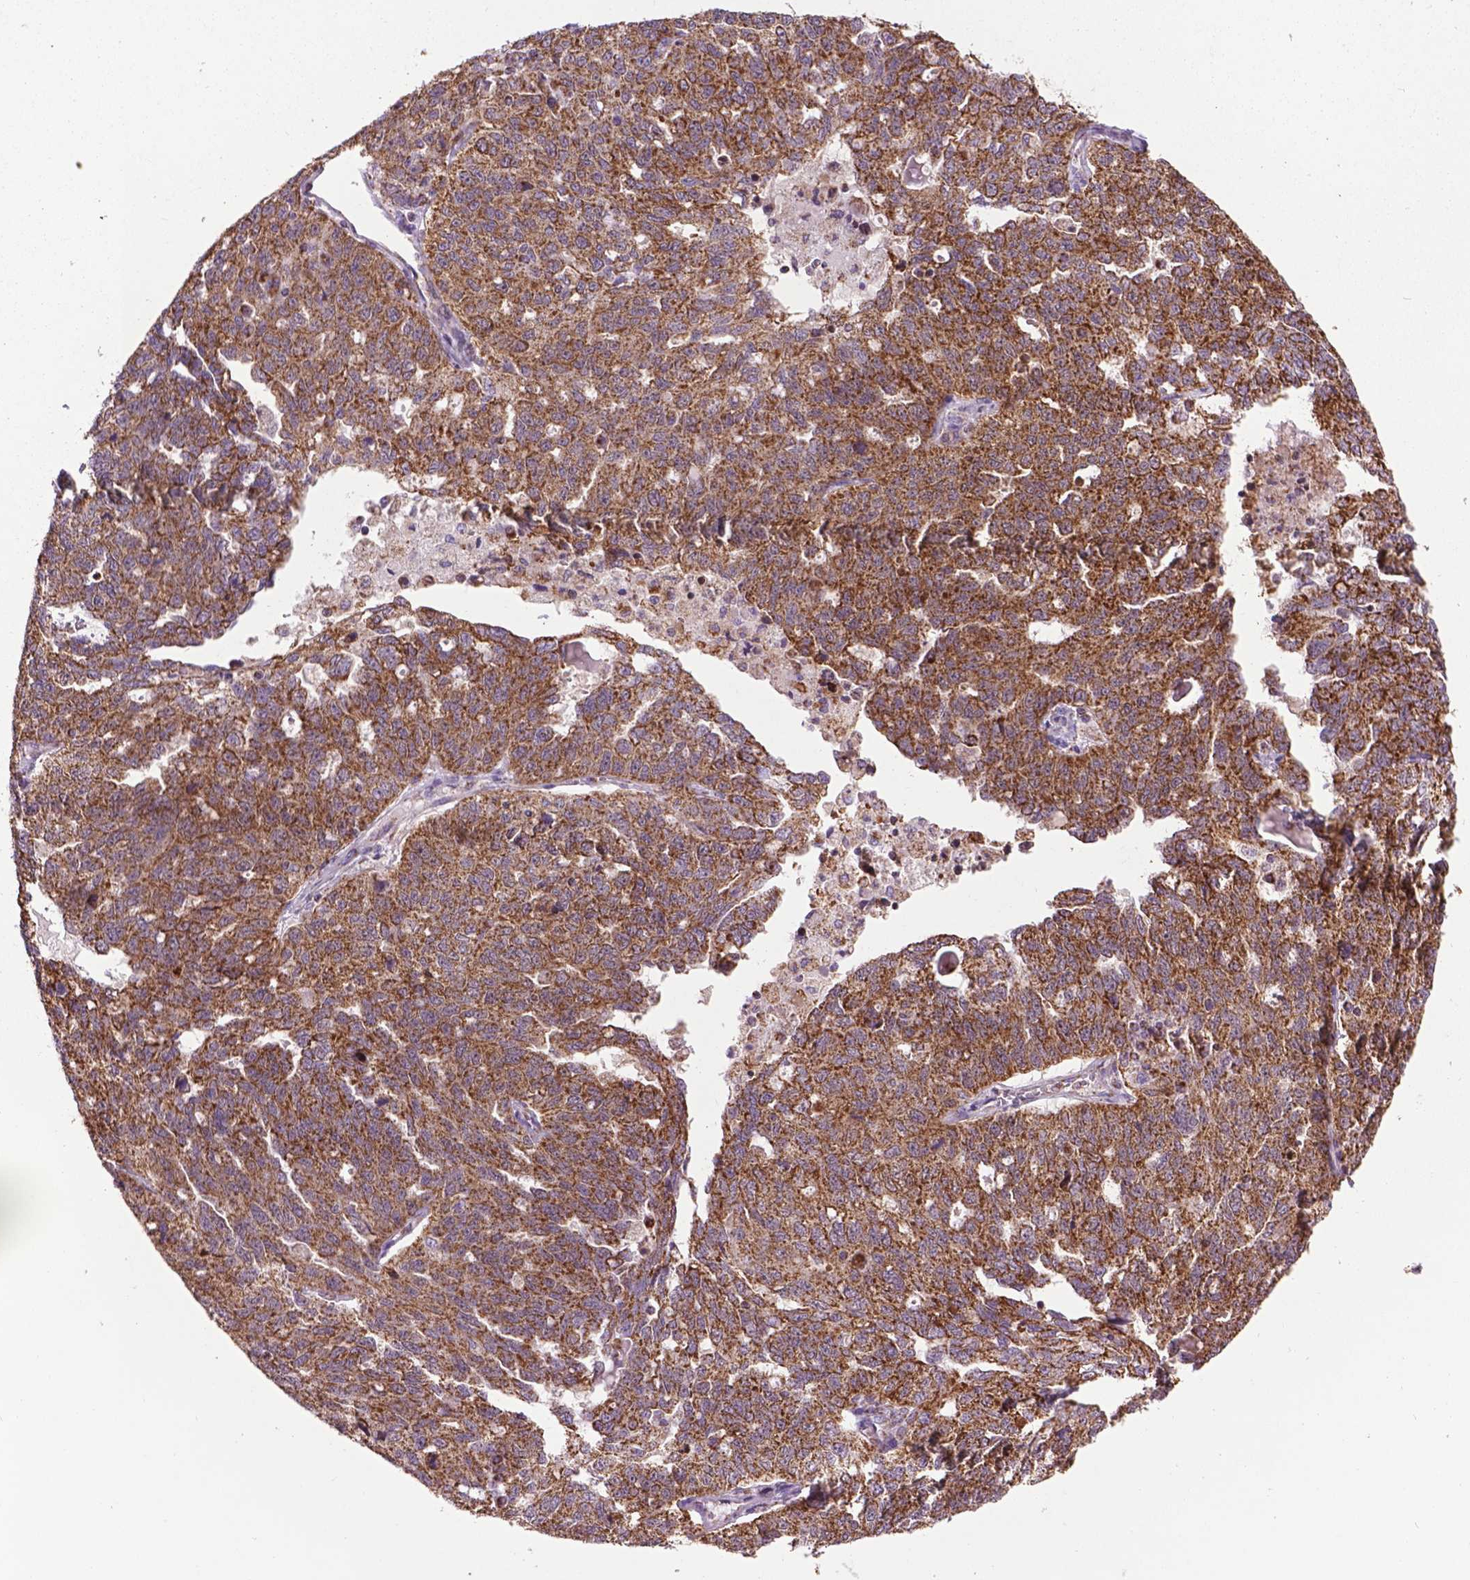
{"staining": {"intensity": "strong", "quantity": ">75%", "location": "cytoplasmic/membranous"}, "tissue": "ovarian cancer", "cell_type": "Tumor cells", "image_type": "cancer", "snomed": [{"axis": "morphology", "description": "Cystadenocarcinoma, serous, NOS"}, {"axis": "topography", "description": "Ovary"}], "caption": "DAB (3,3'-diaminobenzidine) immunohistochemical staining of serous cystadenocarcinoma (ovarian) exhibits strong cytoplasmic/membranous protein expression in about >75% of tumor cells.", "gene": "PYCR3", "patient": {"sex": "female", "age": 71}}